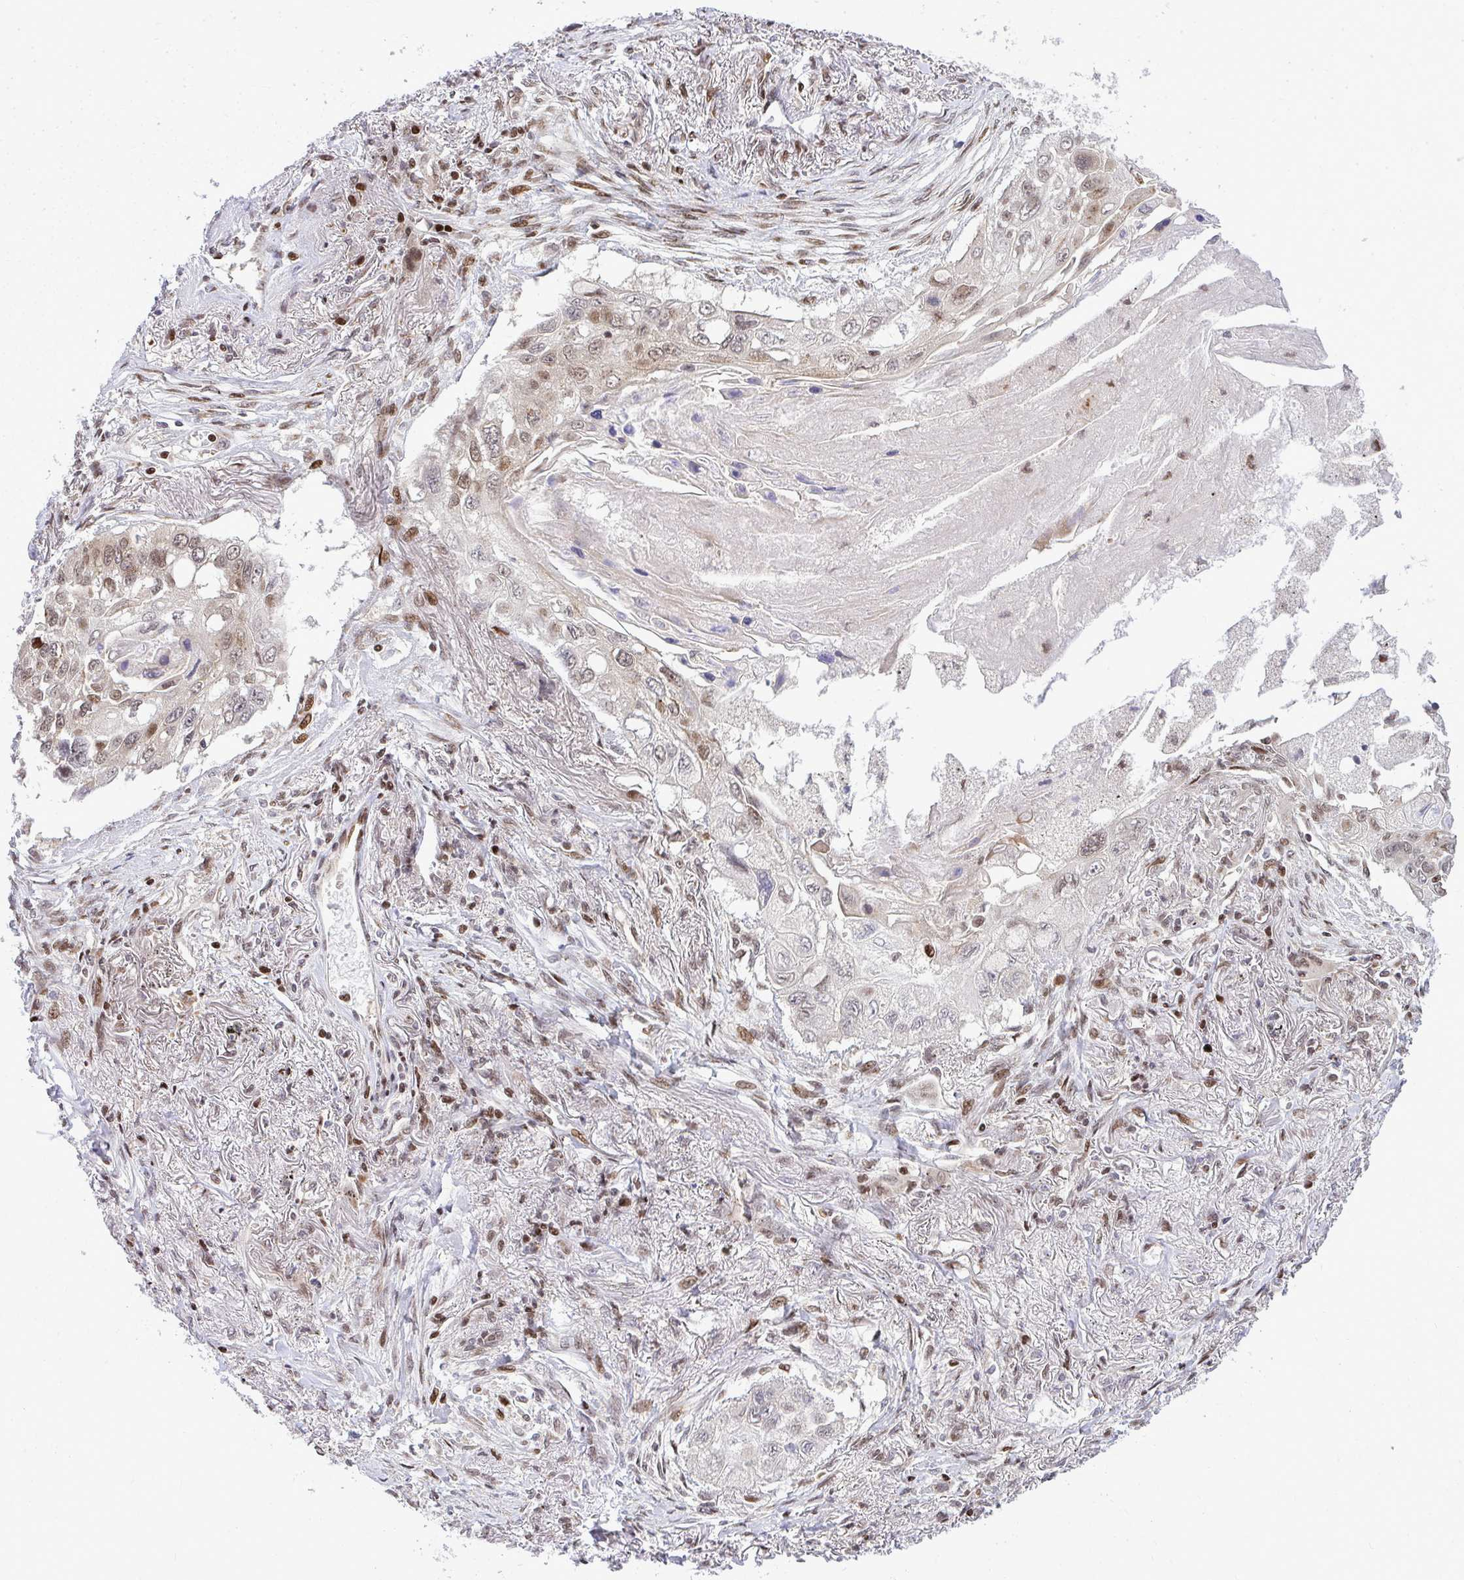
{"staining": {"intensity": "moderate", "quantity": "25%-75%", "location": "nuclear"}, "tissue": "lung cancer", "cell_type": "Tumor cells", "image_type": "cancer", "snomed": [{"axis": "morphology", "description": "Squamous cell carcinoma, NOS"}, {"axis": "topography", "description": "Lung"}], "caption": "Protein expression analysis of lung squamous cell carcinoma displays moderate nuclear positivity in approximately 25%-75% of tumor cells.", "gene": "PIGY", "patient": {"sex": "male", "age": 75}}